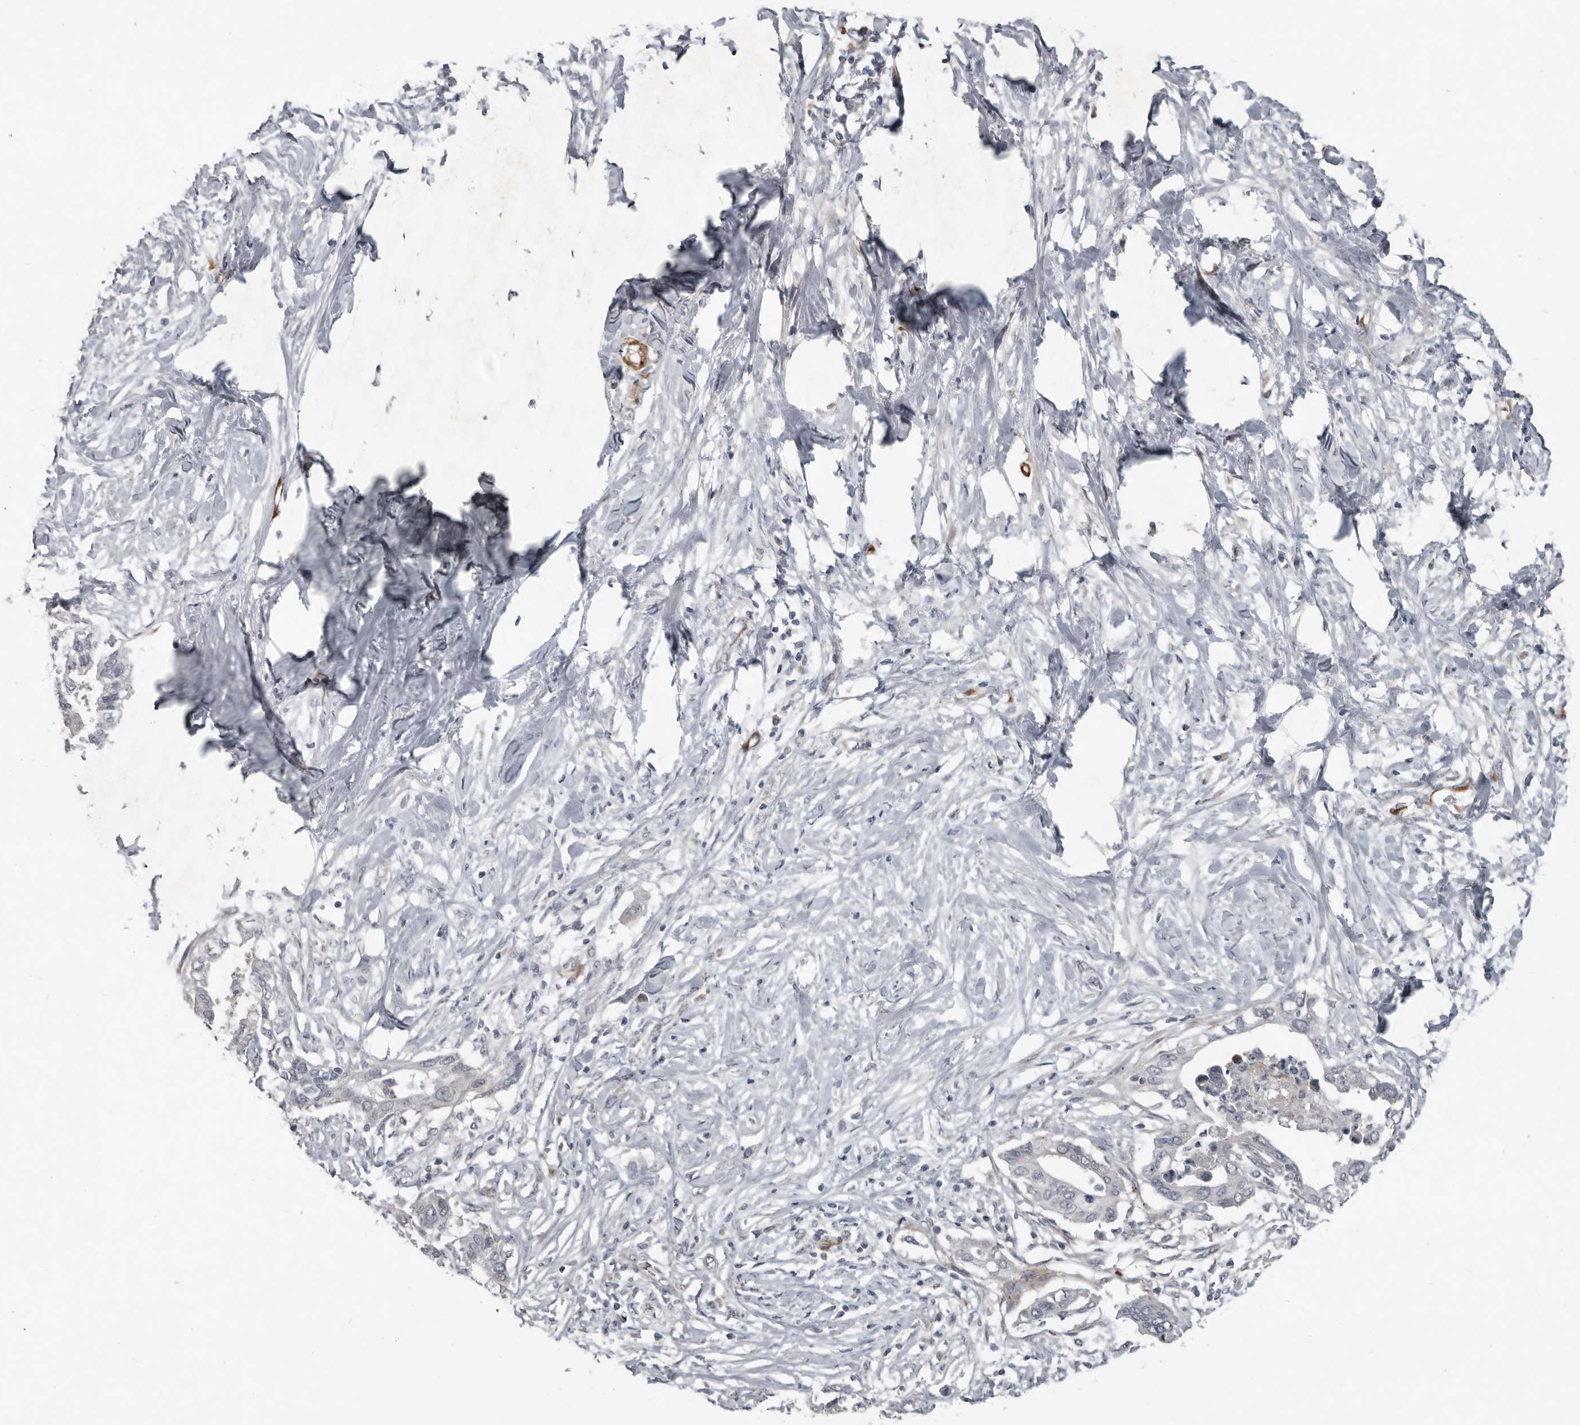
{"staining": {"intensity": "negative", "quantity": "none", "location": "none"}, "tissue": "pancreatic cancer", "cell_type": "Tumor cells", "image_type": "cancer", "snomed": [{"axis": "morphology", "description": "Normal tissue, NOS"}, {"axis": "morphology", "description": "Adenocarcinoma, NOS"}, {"axis": "topography", "description": "Pancreas"}, {"axis": "topography", "description": "Peripheral nerve tissue"}], "caption": "A high-resolution image shows IHC staining of pancreatic adenocarcinoma, which shows no significant positivity in tumor cells.", "gene": "C1orf216", "patient": {"sex": "male", "age": 59}}